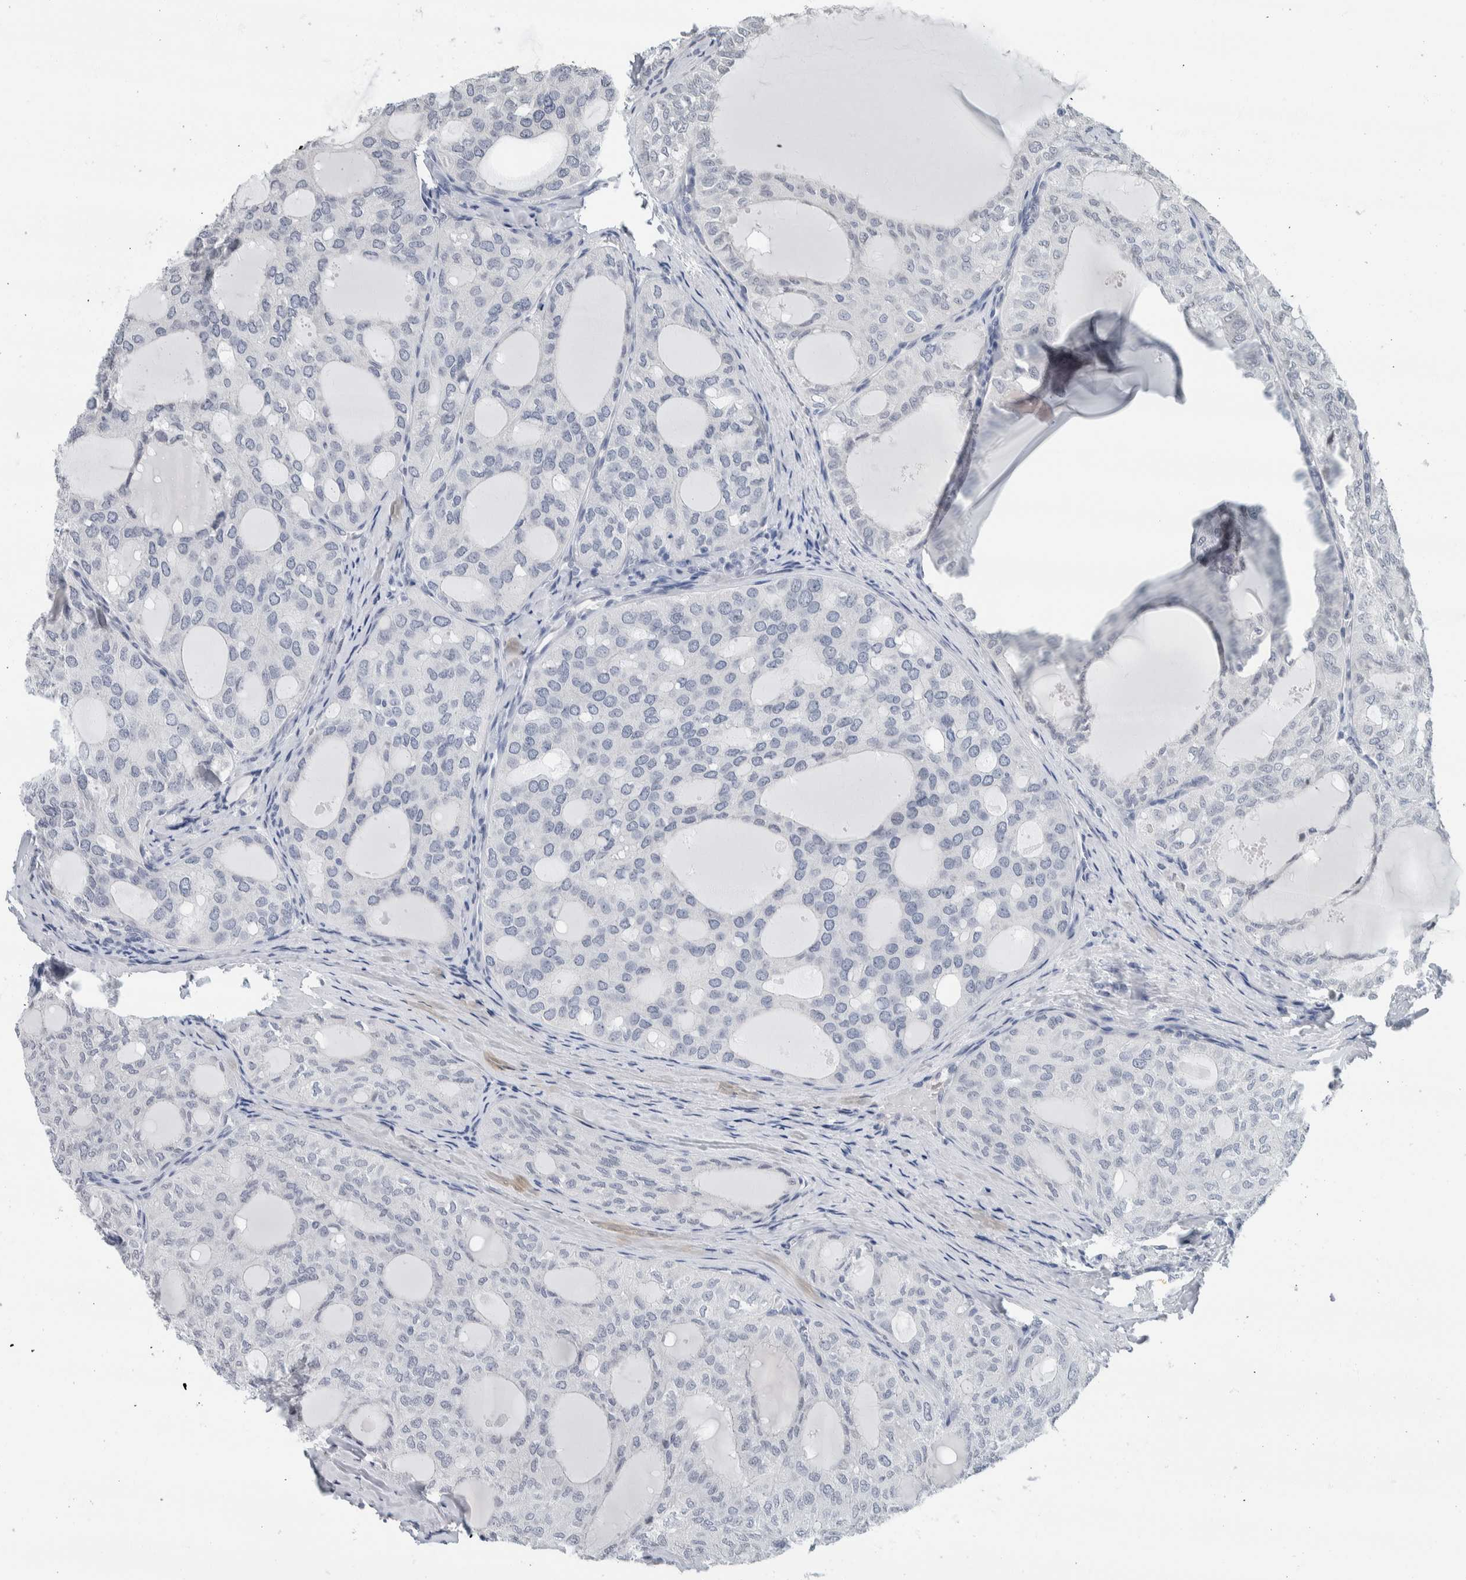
{"staining": {"intensity": "negative", "quantity": "none", "location": "none"}, "tissue": "thyroid cancer", "cell_type": "Tumor cells", "image_type": "cancer", "snomed": [{"axis": "morphology", "description": "Follicular adenoma carcinoma, NOS"}, {"axis": "topography", "description": "Thyroid gland"}], "caption": "A photomicrograph of human thyroid cancer is negative for staining in tumor cells.", "gene": "NEFM", "patient": {"sex": "male", "age": 75}}